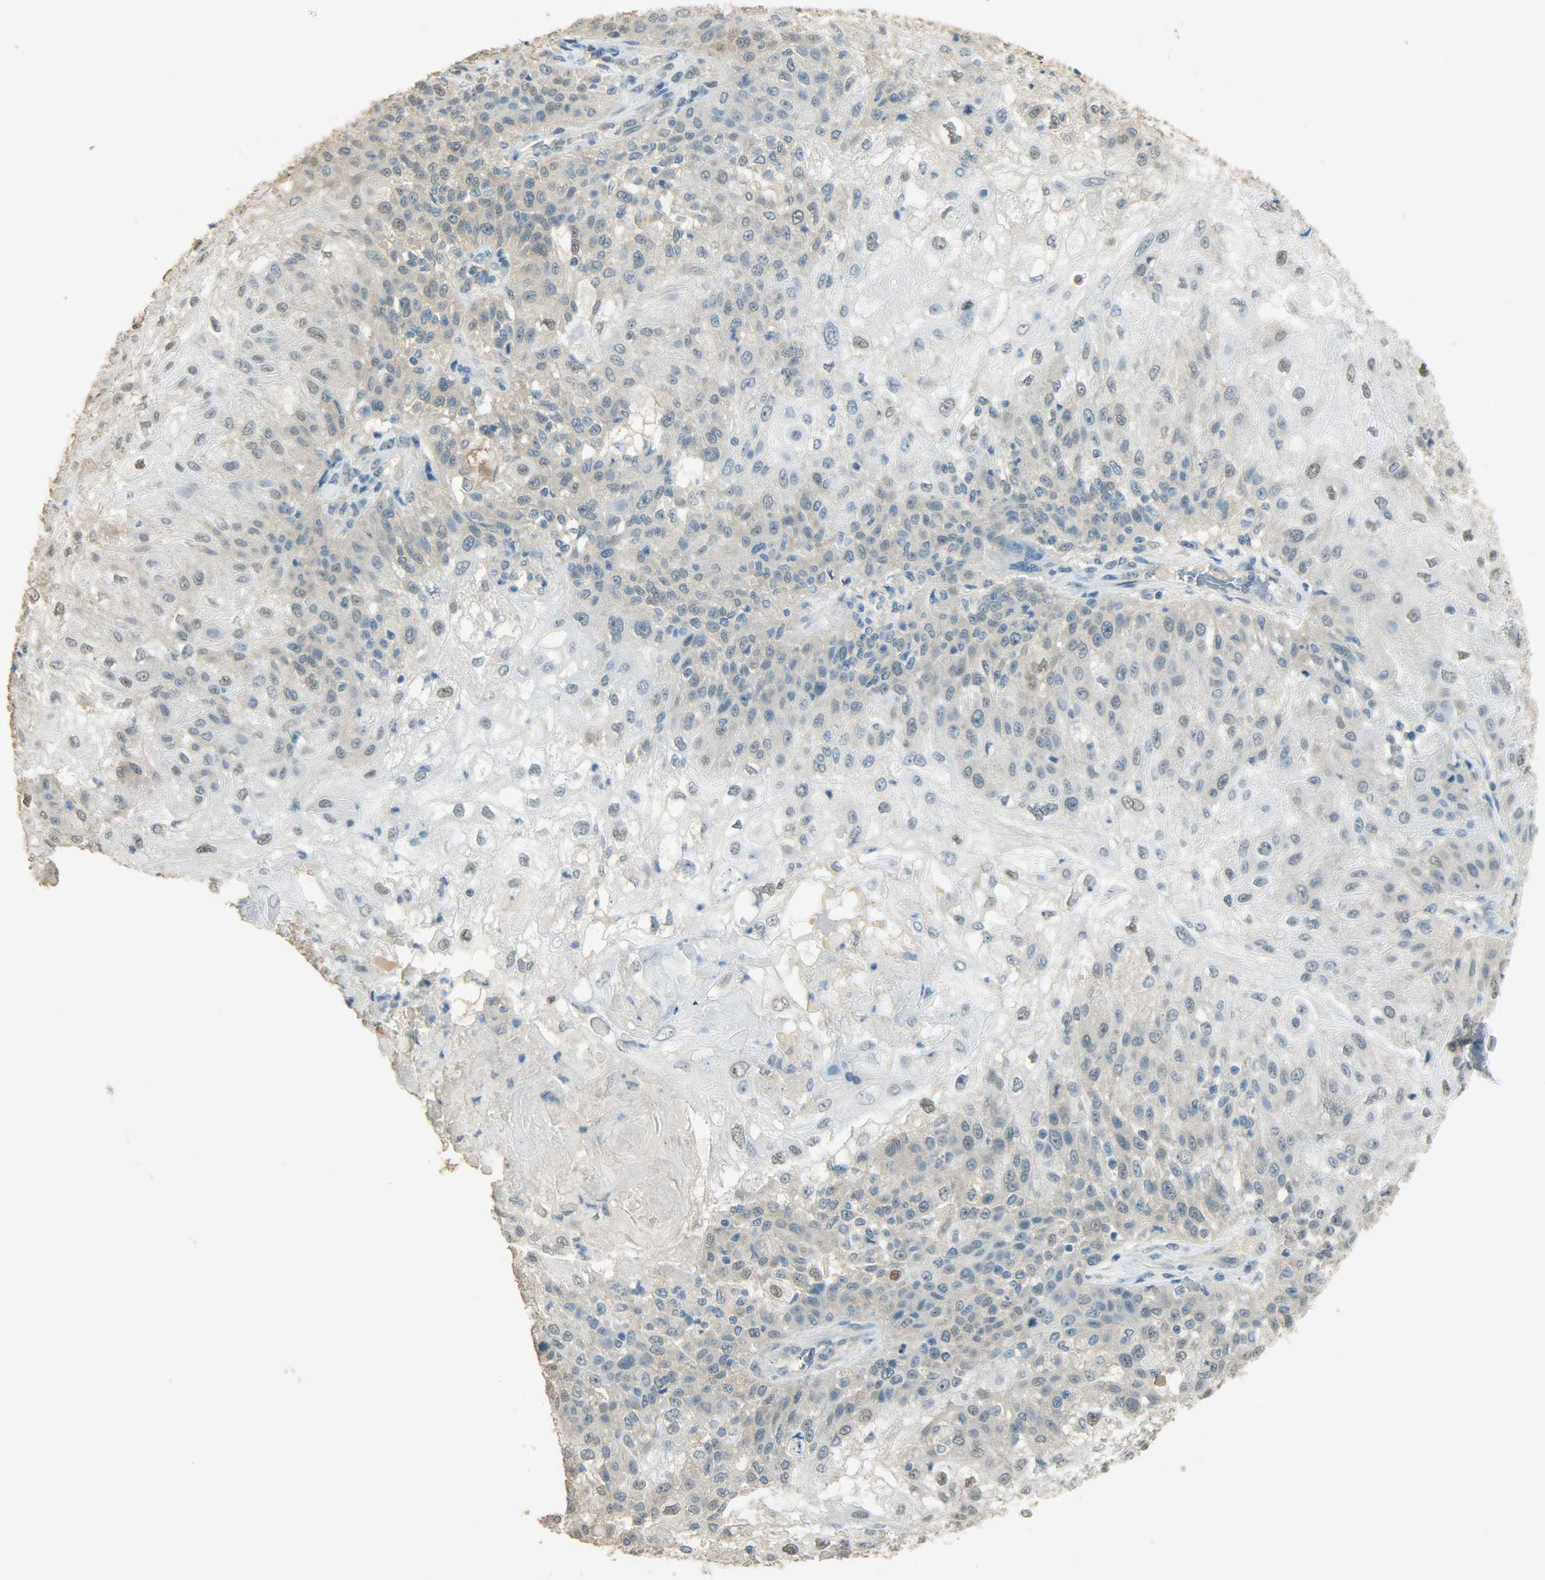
{"staining": {"intensity": "weak", "quantity": "<25%", "location": "cytoplasmic/membranous,nuclear"}, "tissue": "skin cancer", "cell_type": "Tumor cells", "image_type": "cancer", "snomed": [{"axis": "morphology", "description": "Normal tissue, NOS"}, {"axis": "morphology", "description": "Squamous cell carcinoma, NOS"}, {"axis": "topography", "description": "Skin"}], "caption": "DAB immunohistochemical staining of squamous cell carcinoma (skin) reveals no significant staining in tumor cells.", "gene": "PRMT5", "patient": {"sex": "female", "age": 83}}